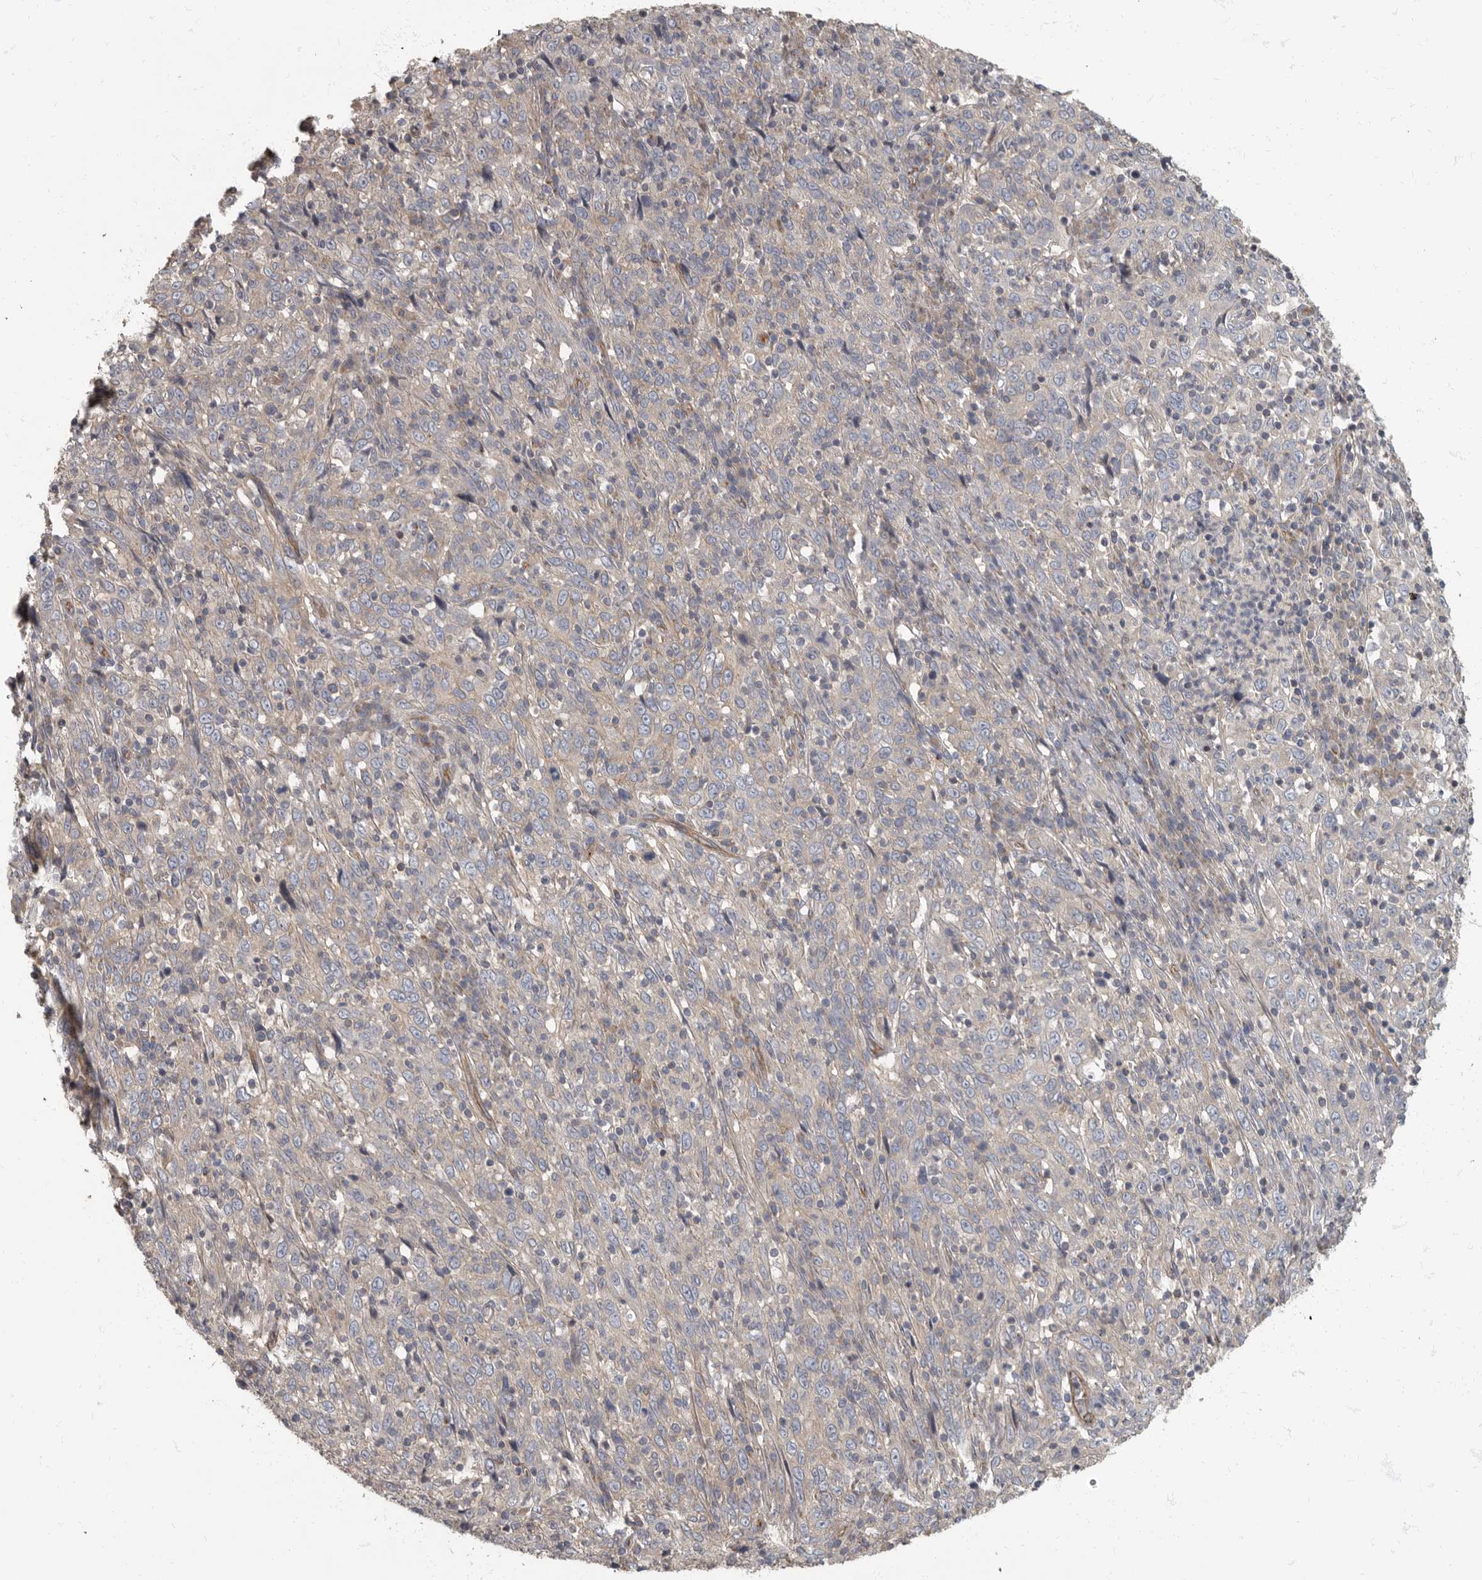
{"staining": {"intensity": "negative", "quantity": "none", "location": "none"}, "tissue": "cervical cancer", "cell_type": "Tumor cells", "image_type": "cancer", "snomed": [{"axis": "morphology", "description": "Squamous cell carcinoma, NOS"}, {"axis": "topography", "description": "Cervix"}], "caption": "The image exhibits no significant staining in tumor cells of cervical squamous cell carcinoma.", "gene": "PDK1", "patient": {"sex": "female", "age": 46}}